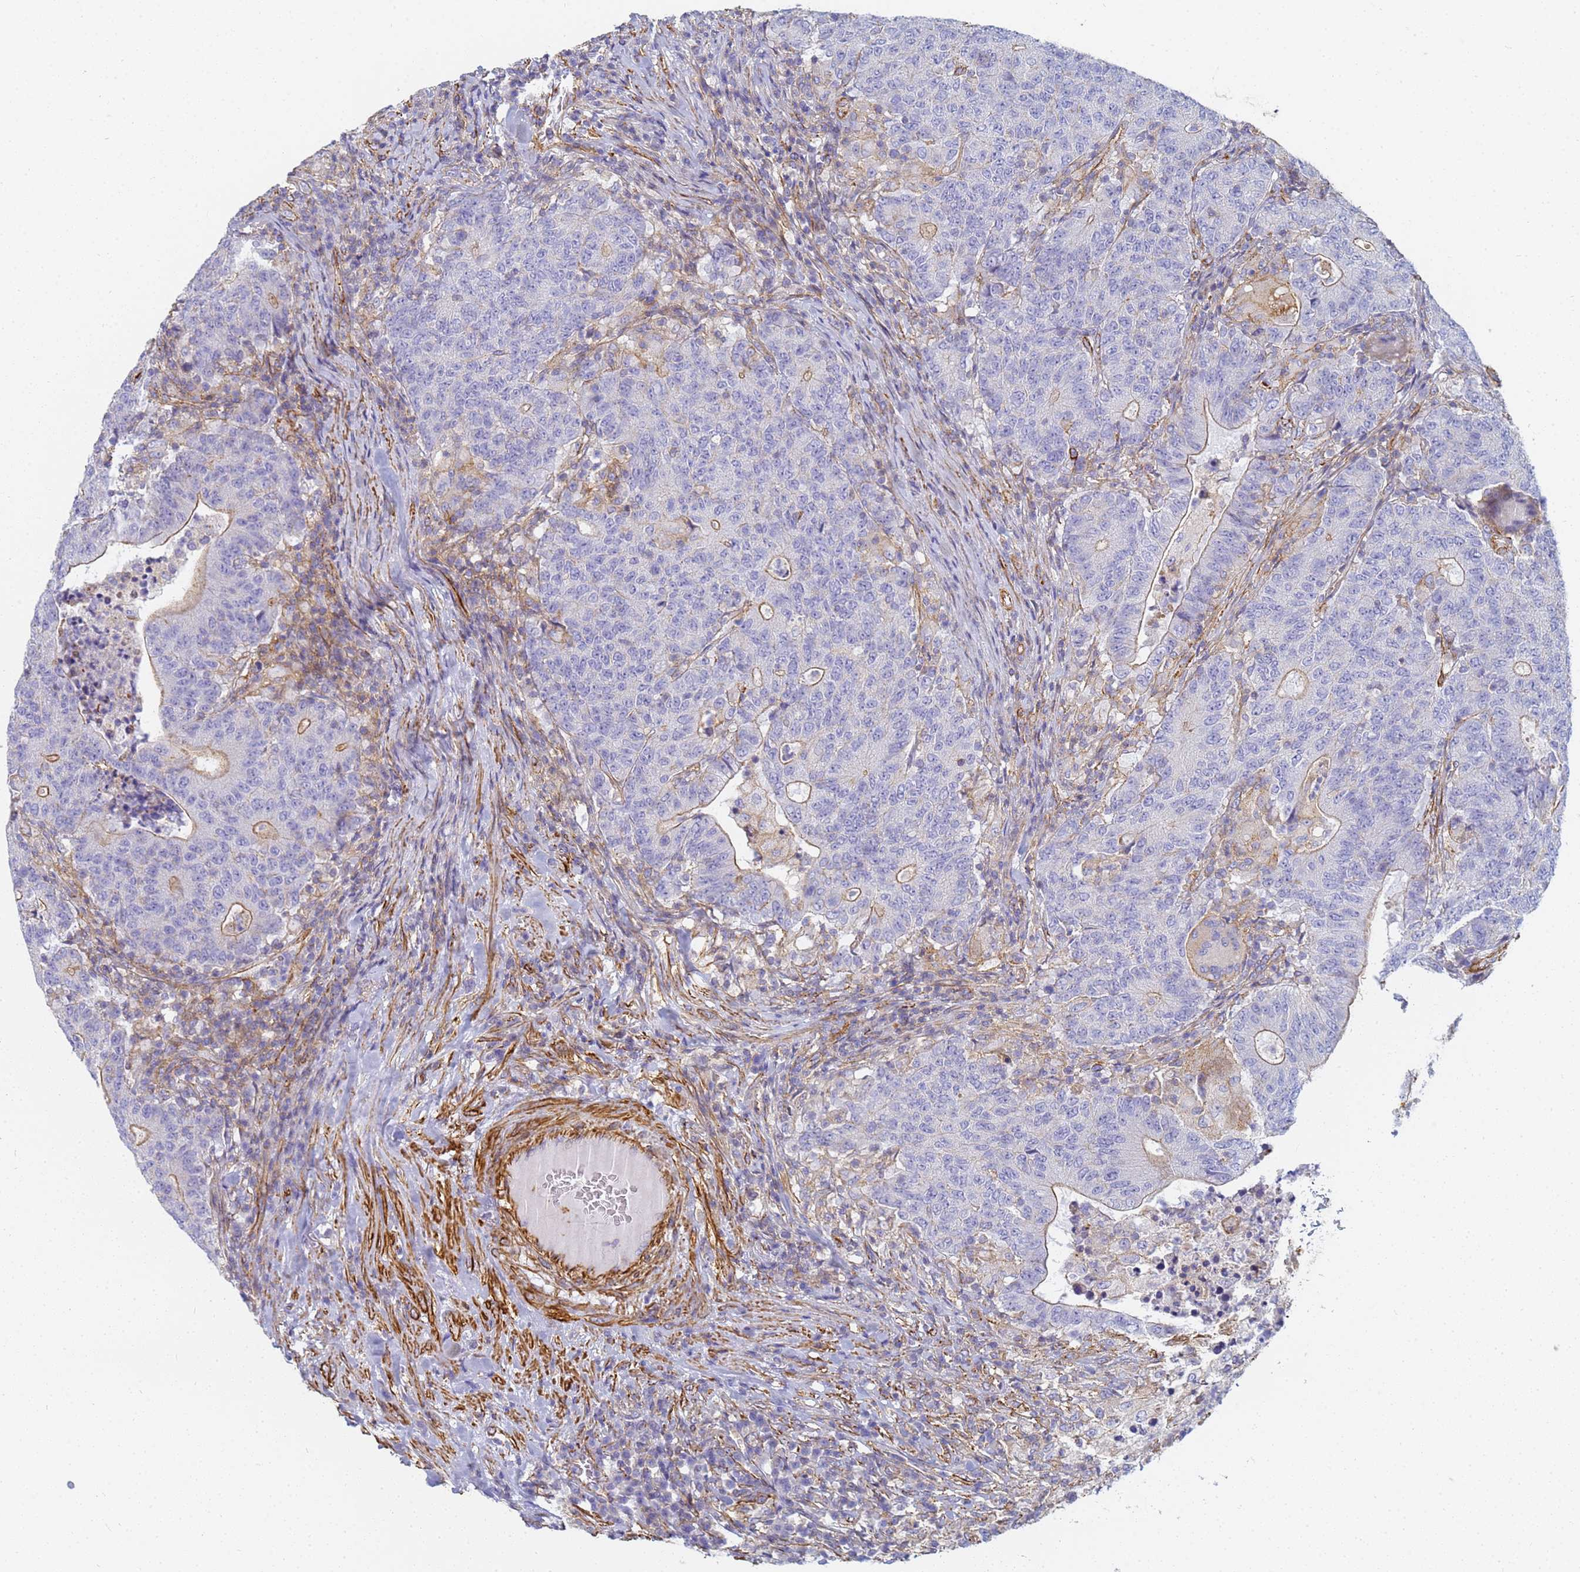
{"staining": {"intensity": "moderate", "quantity": "<25%", "location": "cytoplasmic/membranous"}, "tissue": "colorectal cancer", "cell_type": "Tumor cells", "image_type": "cancer", "snomed": [{"axis": "morphology", "description": "Adenocarcinoma, NOS"}, {"axis": "topography", "description": "Colon"}], "caption": "Protein expression analysis of colorectal adenocarcinoma displays moderate cytoplasmic/membranous staining in about <25% of tumor cells.", "gene": "TPM1", "patient": {"sex": "female", "age": 75}}